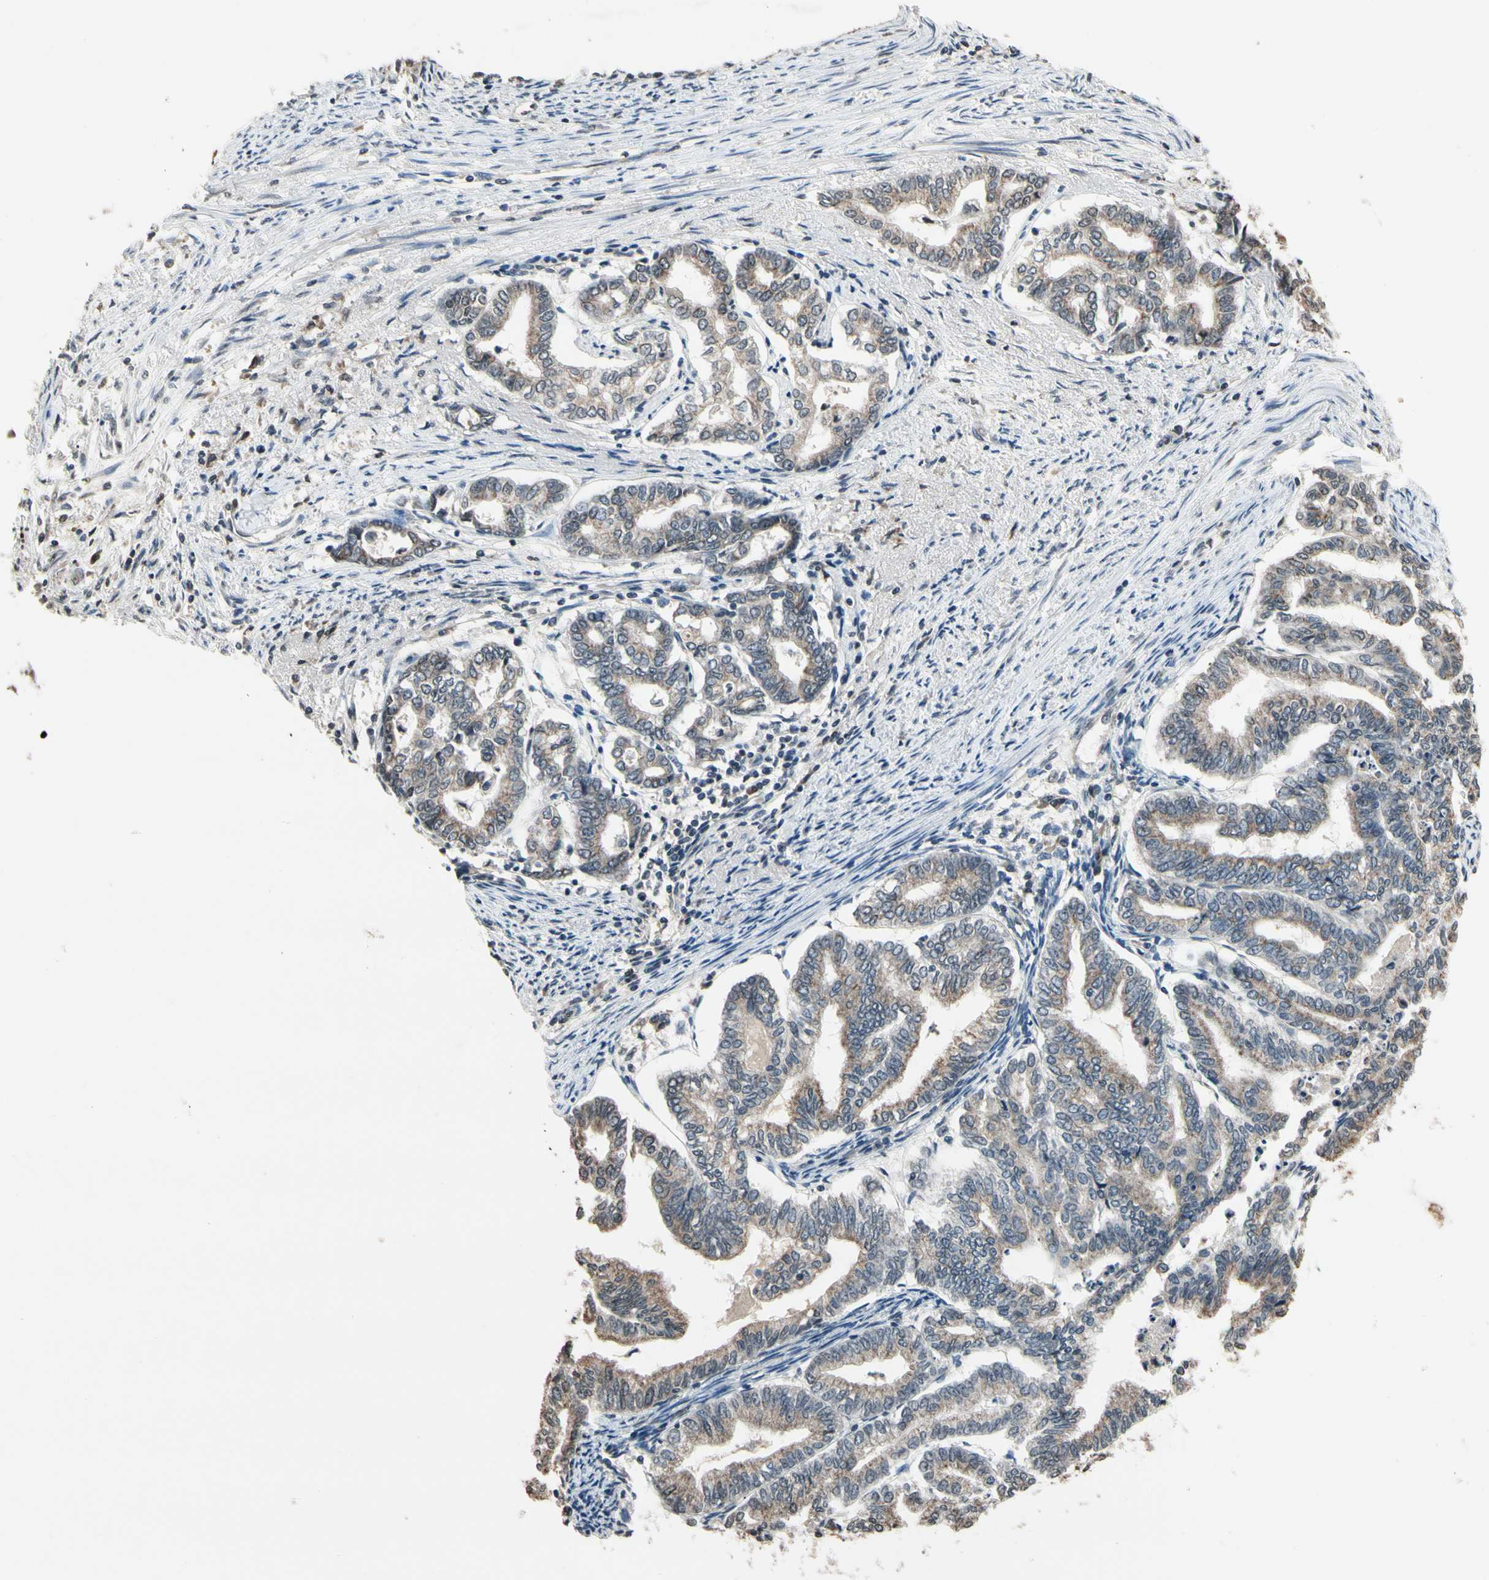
{"staining": {"intensity": "weak", "quantity": ">75%", "location": "cytoplasmic/membranous"}, "tissue": "endometrial cancer", "cell_type": "Tumor cells", "image_type": "cancer", "snomed": [{"axis": "morphology", "description": "Adenocarcinoma, NOS"}, {"axis": "topography", "description": "Endometrium"}], "caption": "DAB immunohistochemical staining of adenocarcinoma (endometrial) reveals weak cytoplasmic/membranous protein staining in about >75% of tumor cells.", "gene": "GCLC", "patient": {"sex": "female", "age": 79}}